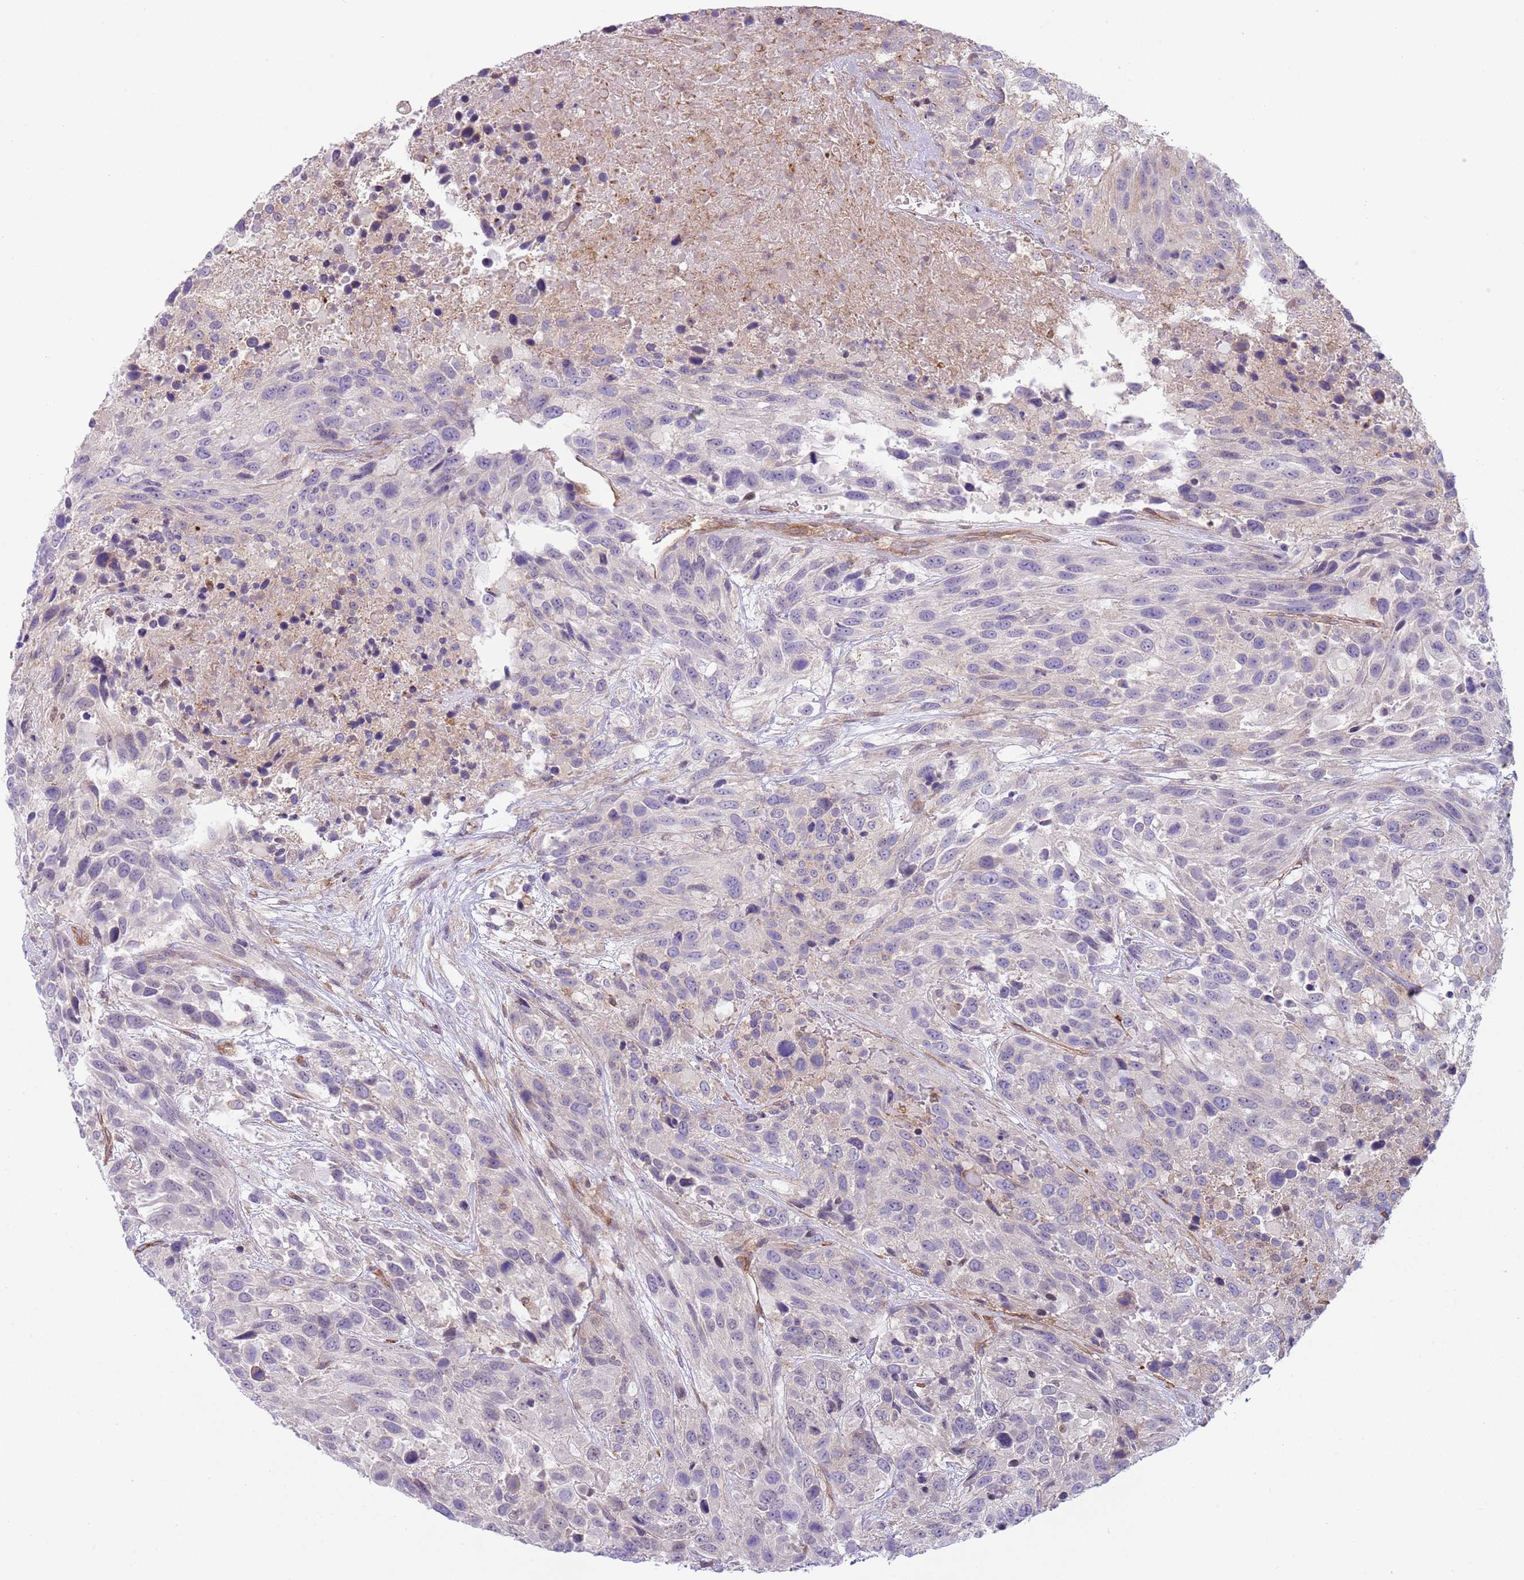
{"staining": {"intensity": "weak", "quantity": "<25%", "location": "cytoplasmic/membranous"}, "tissue": "urothelial cancer", "cell_type": "Tumor cells", "image_type": "cancer", "snomed": [{"axis": "morphology", "description": "Urothelial carcinoma, High grade"}, {"axis": "topography", "description": "Urinary bladder"}], "caption": "Urothelial cancer was stained to show a protein in brown. There is no significant staining in tumor cells. Nuclei are stained in blue.", "gene": "GNAI3", "patient": {"sex": "female", "age": 70}}